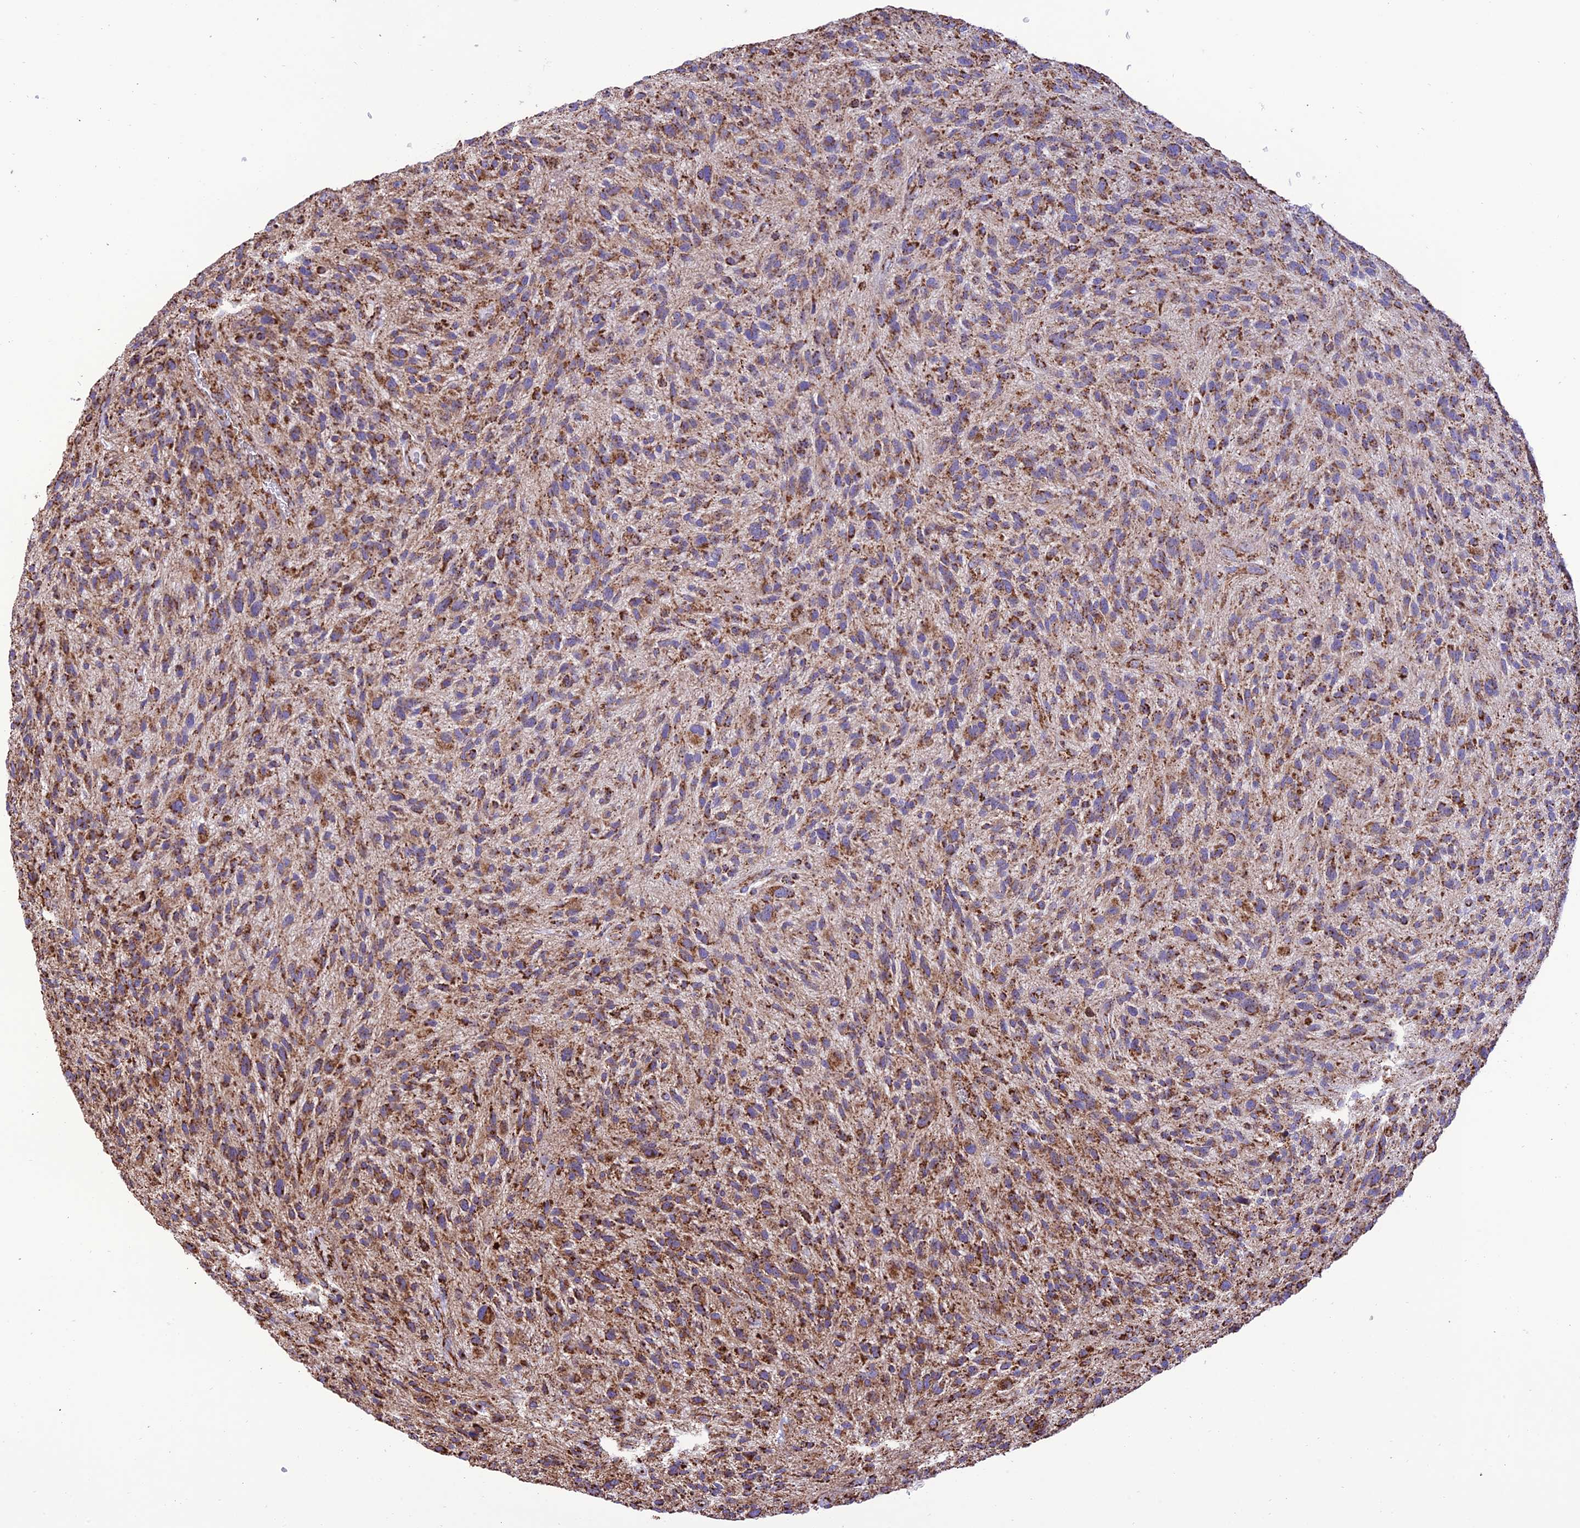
{"staining": {"intensity": "moderate", "quantity": "25%-75%", "location": "cytoplasmic/membranous"}, "tissue": "glioma", "cell_type": "Tumor cells", "image_type": "cancer", "snomed": [{"axis": "morphology", "description": "Glioma, malignant, High grade"}, {"axis": "topography", "description": "Brain"}], "caption": "A medium amount of moderate cytoplasmic/membranous positivity is present in approximately 25%-75% of tumor cells in malignant glioma (high-grade) tissue.", "gene": "NDUFAF1", "patient": {"sex": "male", "age": 47}}